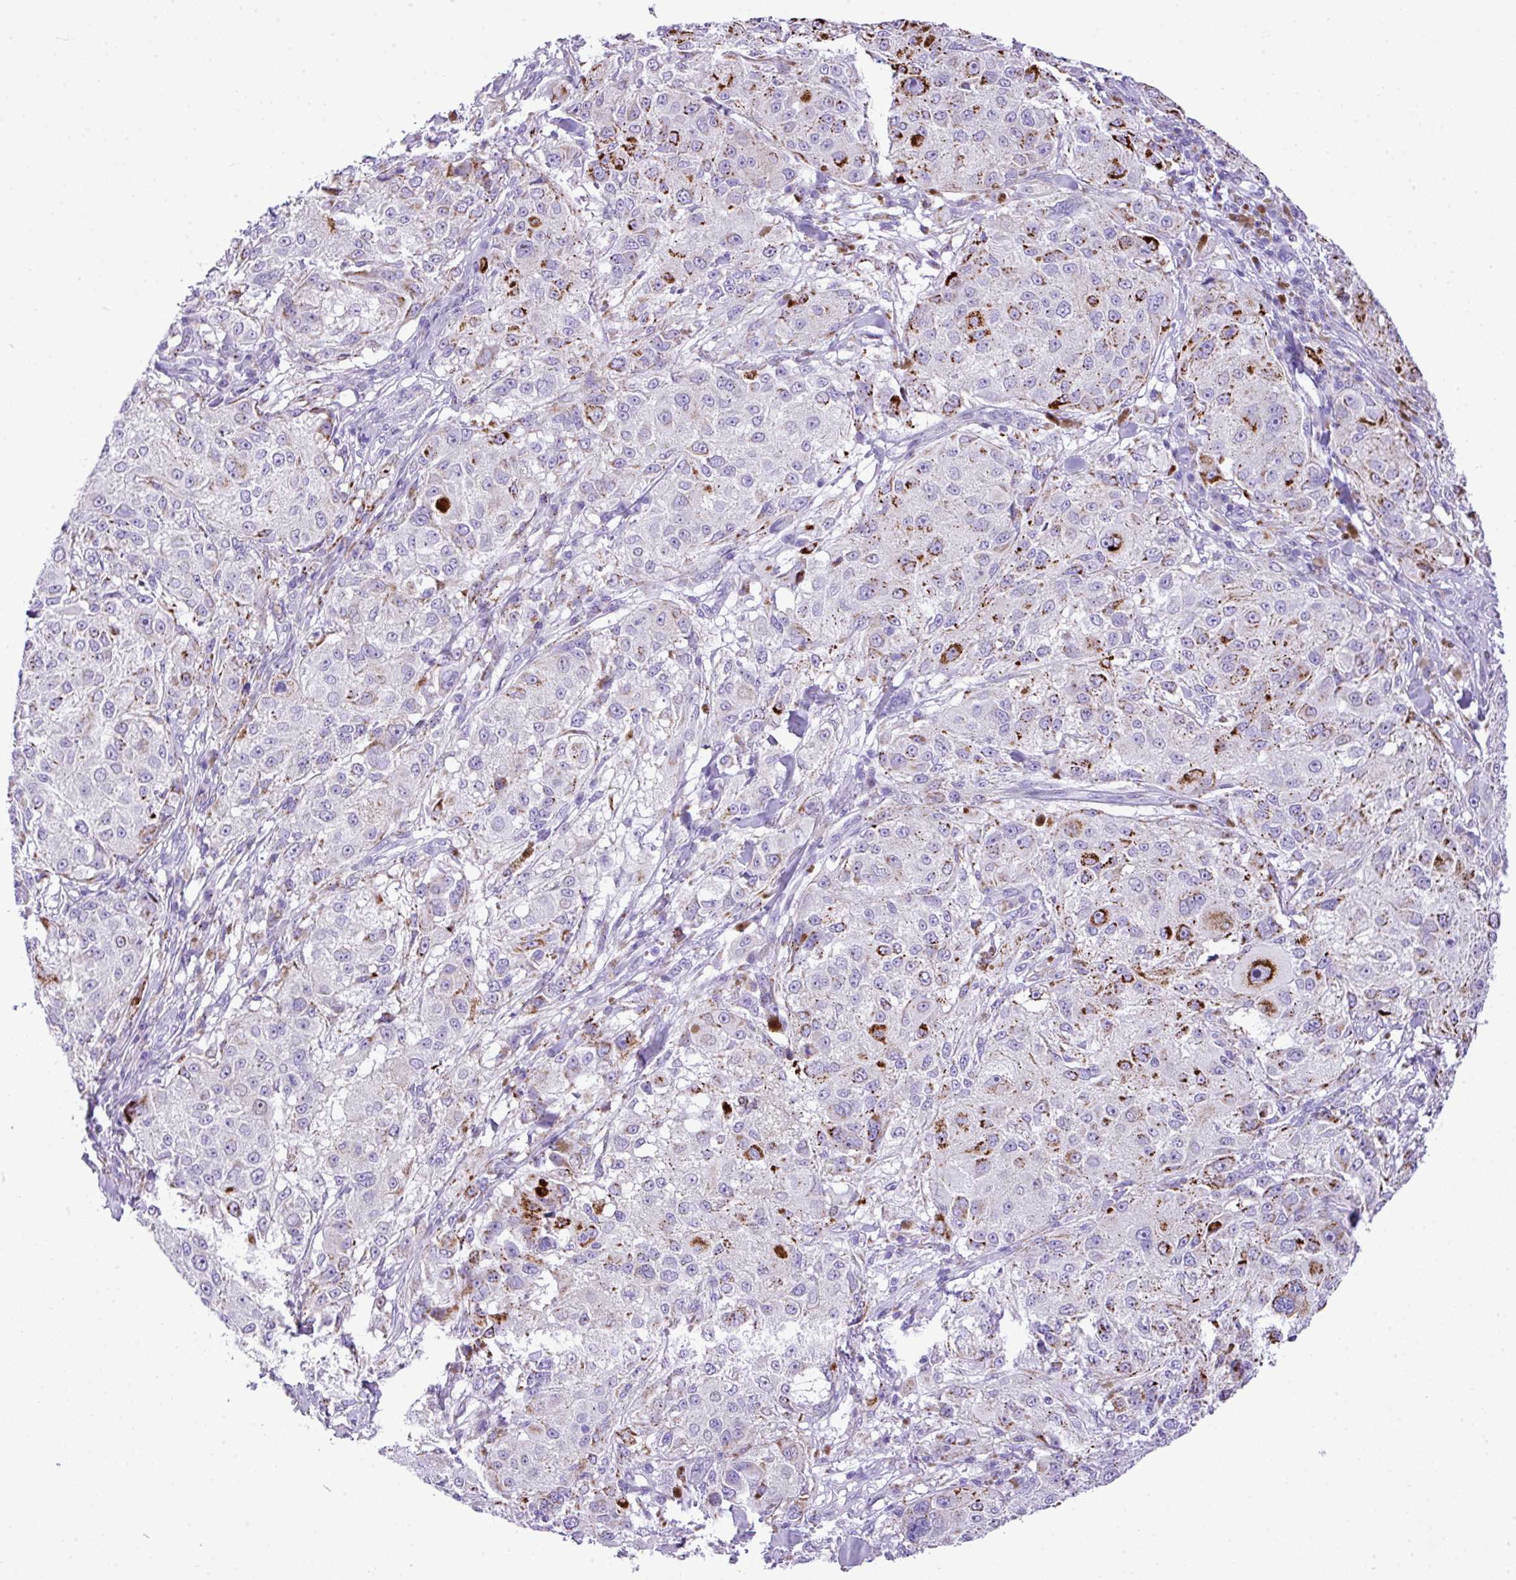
{"staining": {"intensity": "strong", "quantity": "<25%", "location": "cytoplasmic/membranous"}, "tissue": "melanoma", "cell_type": "Tumor cells", "image_type": "cancer", "snomed": [{"axis": "morphology", "description": "Necrosis, NOS"}, {"axis": "morphology", "description": "Malignant melanoma, NOS"}, {"axis": "topography", "description": "Skin"}], "caption": "The immunohistochemical stain shows strong cytoplasmic/membranous expression in tumor cells of malignant melanoma tissue.", "gene": "RCAN2", "patient": {"sex": "female", "age": 87}}